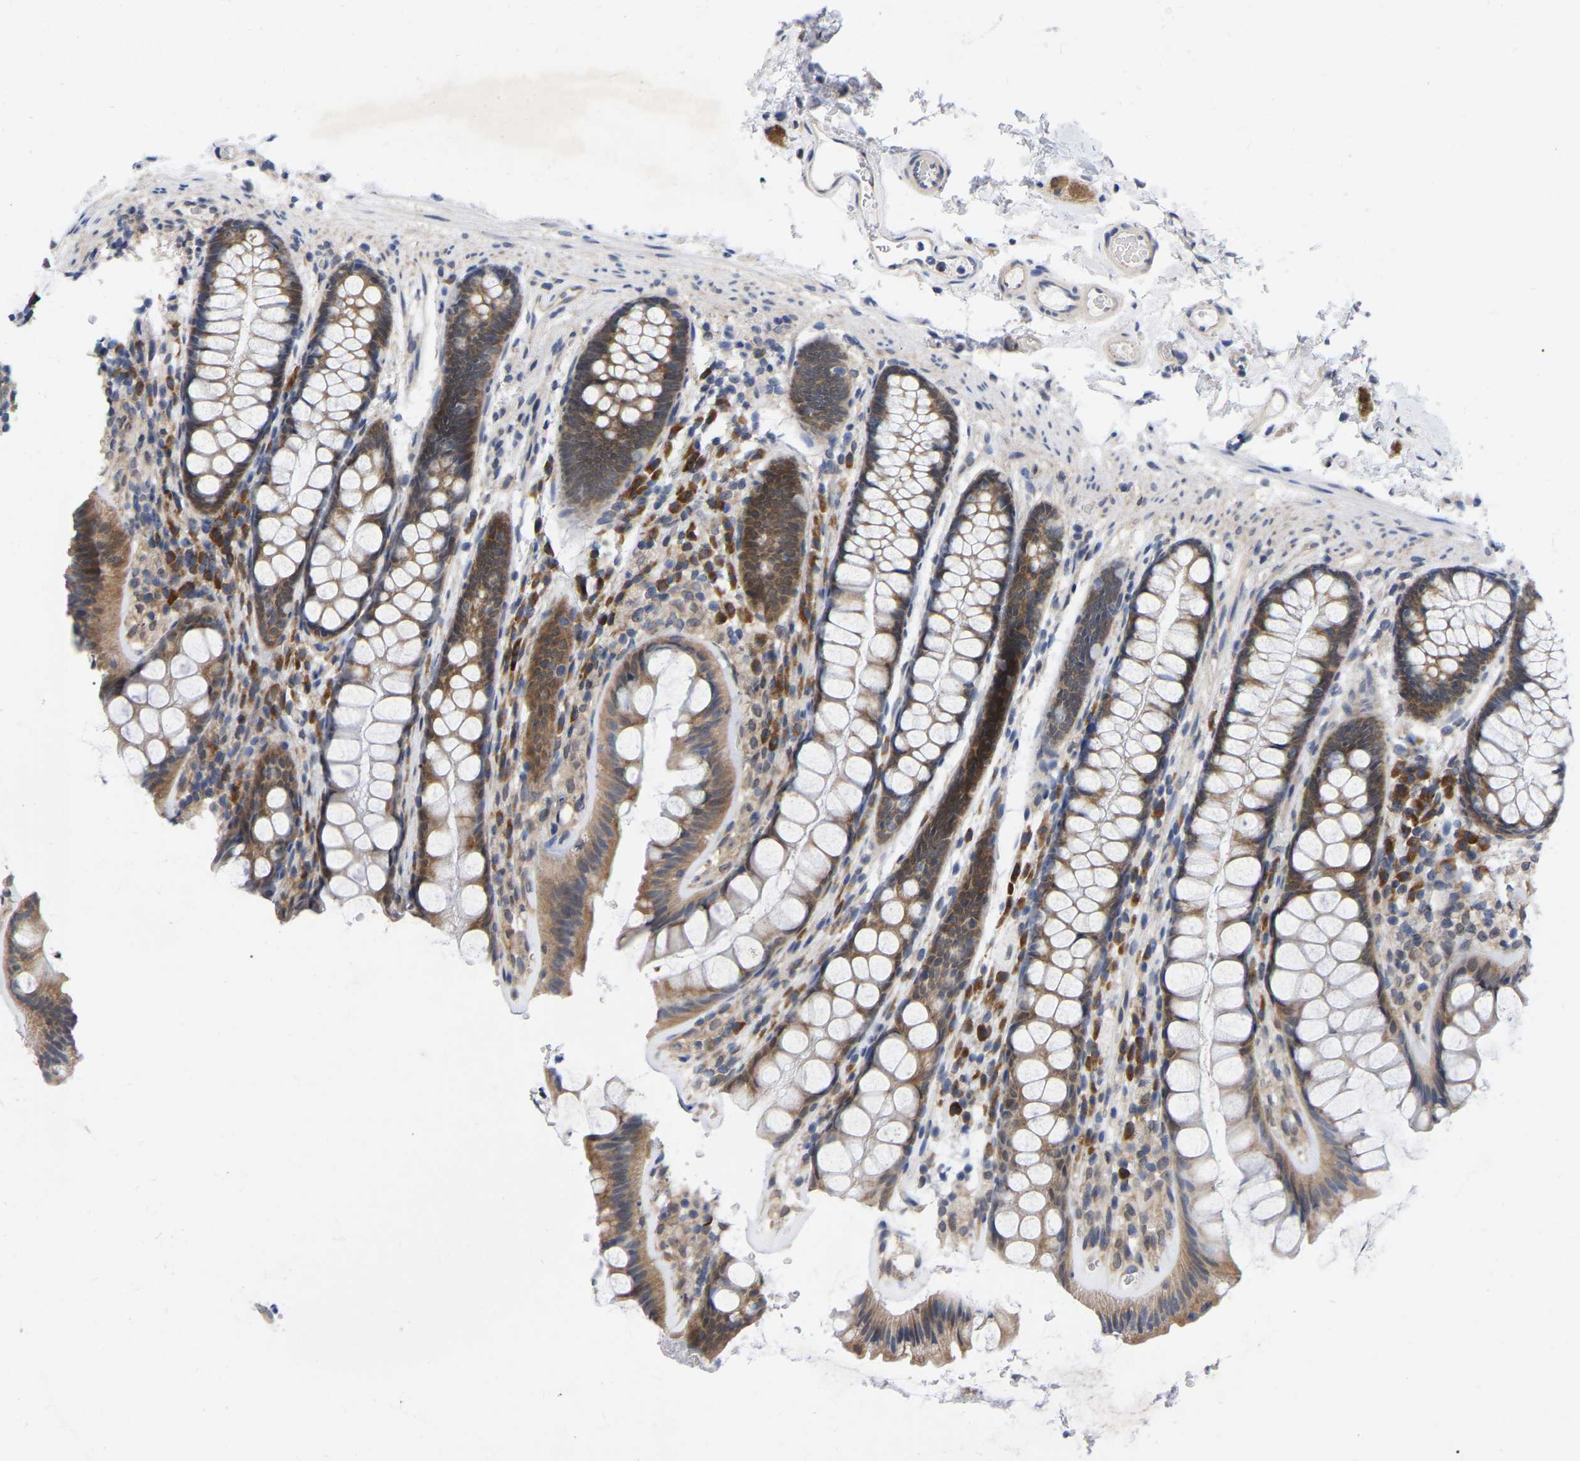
{"staining": {"intensity": "weak", "quantity": "25%-75%", "location": "cytoplasmic/membranous"}, "tissue": "colon", "cell_type": "Endothelial cells", "image_type": "normal", "snomed": [{"axis": "morphology", "description": "Normal tissue, NOS"}, {"axis": "topography", "description": "Colon"}], "caption": "IHC image of unremarkable colon: human colon stained using immunohistochemistry (IHC) demonstrates low levels of weak protein expression localized specifically in the cytoplasmic/membranous of endothelial cells, appearing as a cytoplasmic/membranous brown color.", "gene": "UBE4B", "patient": {"sex": "female", "age": 56}}